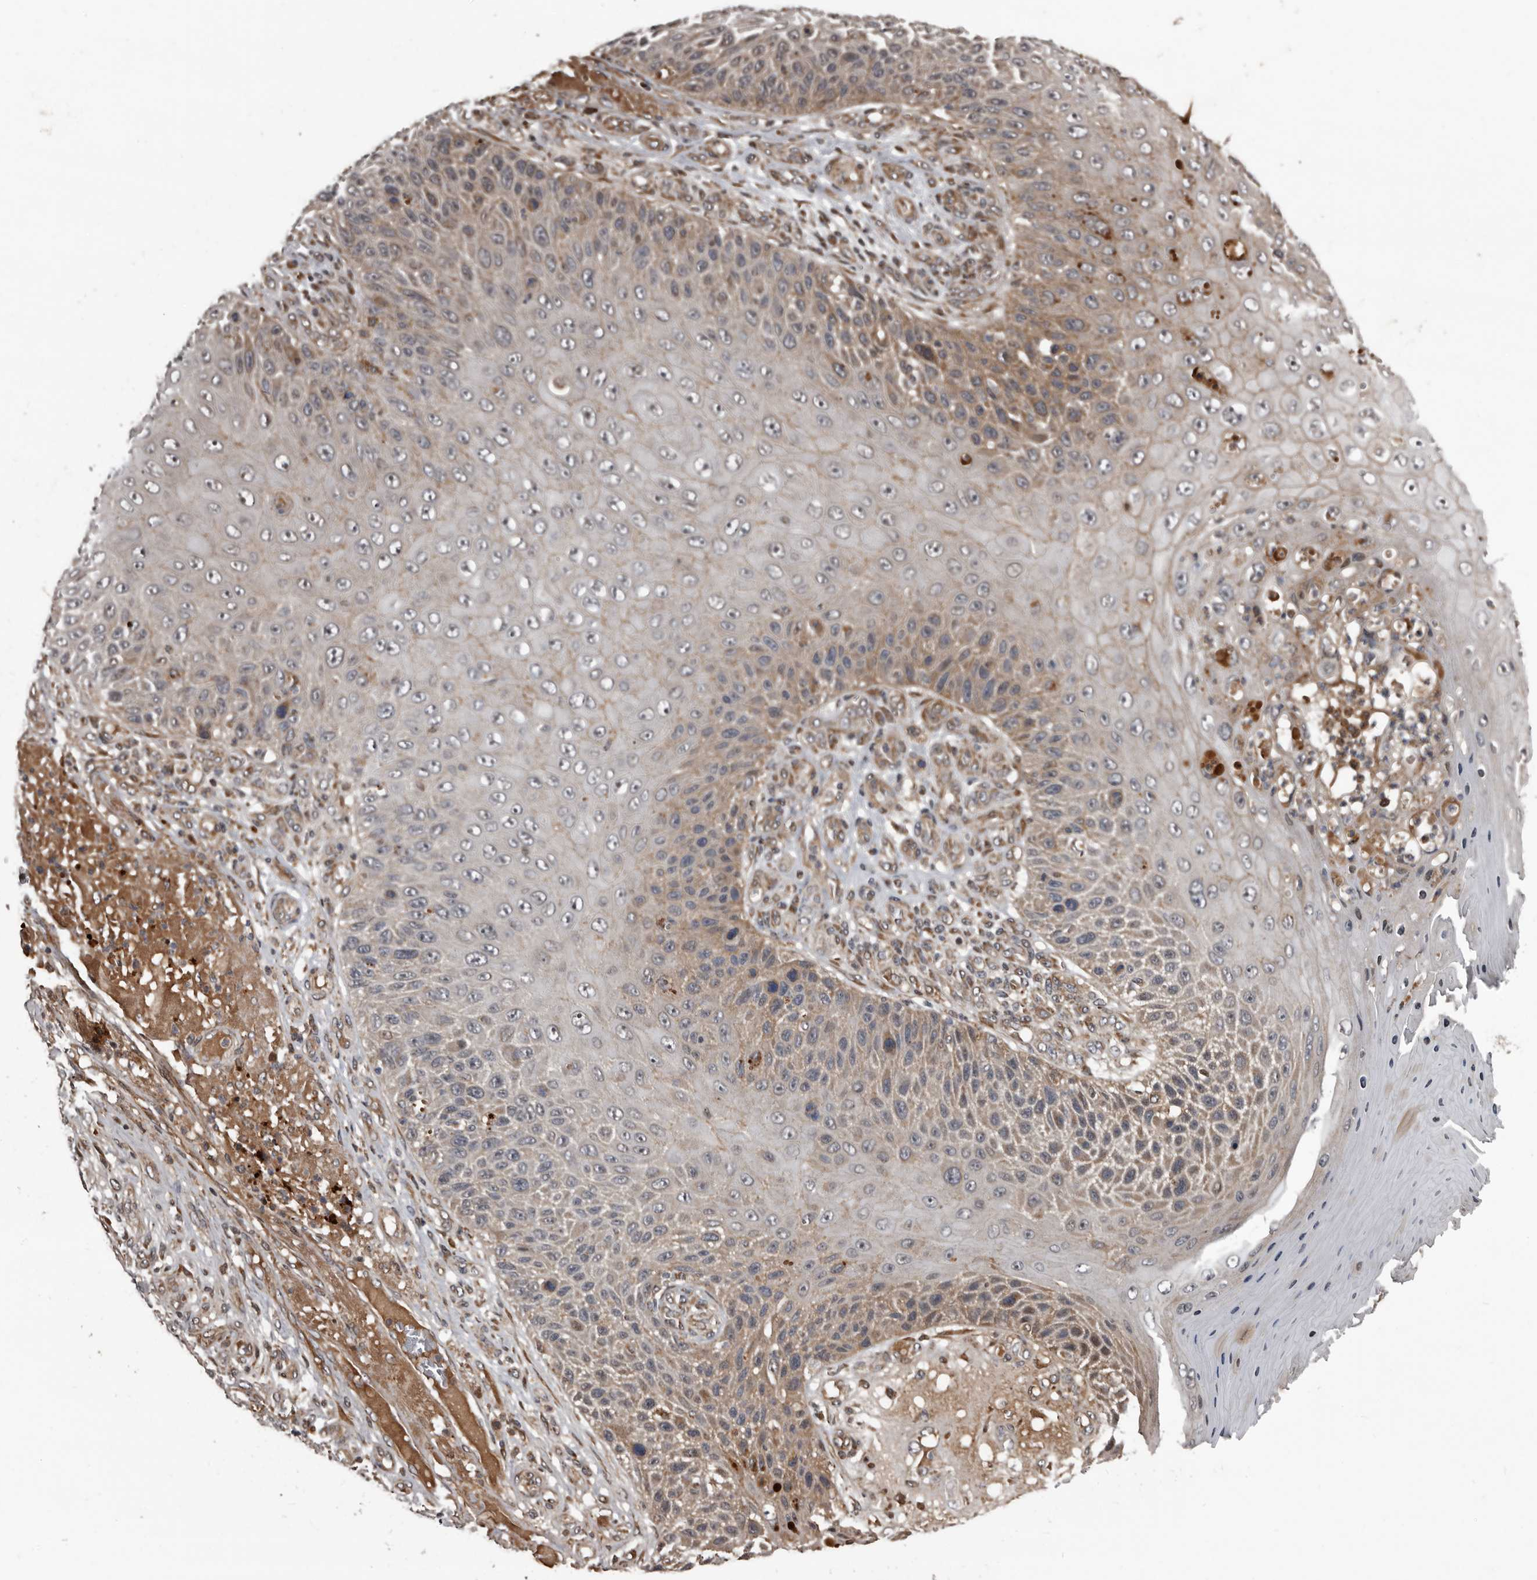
{"staining": {"intensity": "weak", "quantity": "25%-75%", "location": "cytoplasmic/membranous"}, "tissue": "skin cancer", "cell_type": "Tumor cells", "image_type": "cancer", "snomed": [{"axis": "morphology", "description": "Squamous cell carcinoma, NOS"}, {"axis": "topography", "description": "Skin"}], "caption": "Immunohistochemical staining of squamous cell carcinoma (skin) shows low levels of weak cytoplasmic/membranous protein expression in about 25%-75% of tumor cells. (brown staining indicates protein expression, while blue staining denotes nuclei).", "gene": "SERTAD4", "patient": {"sex": "female", "age": 88}}